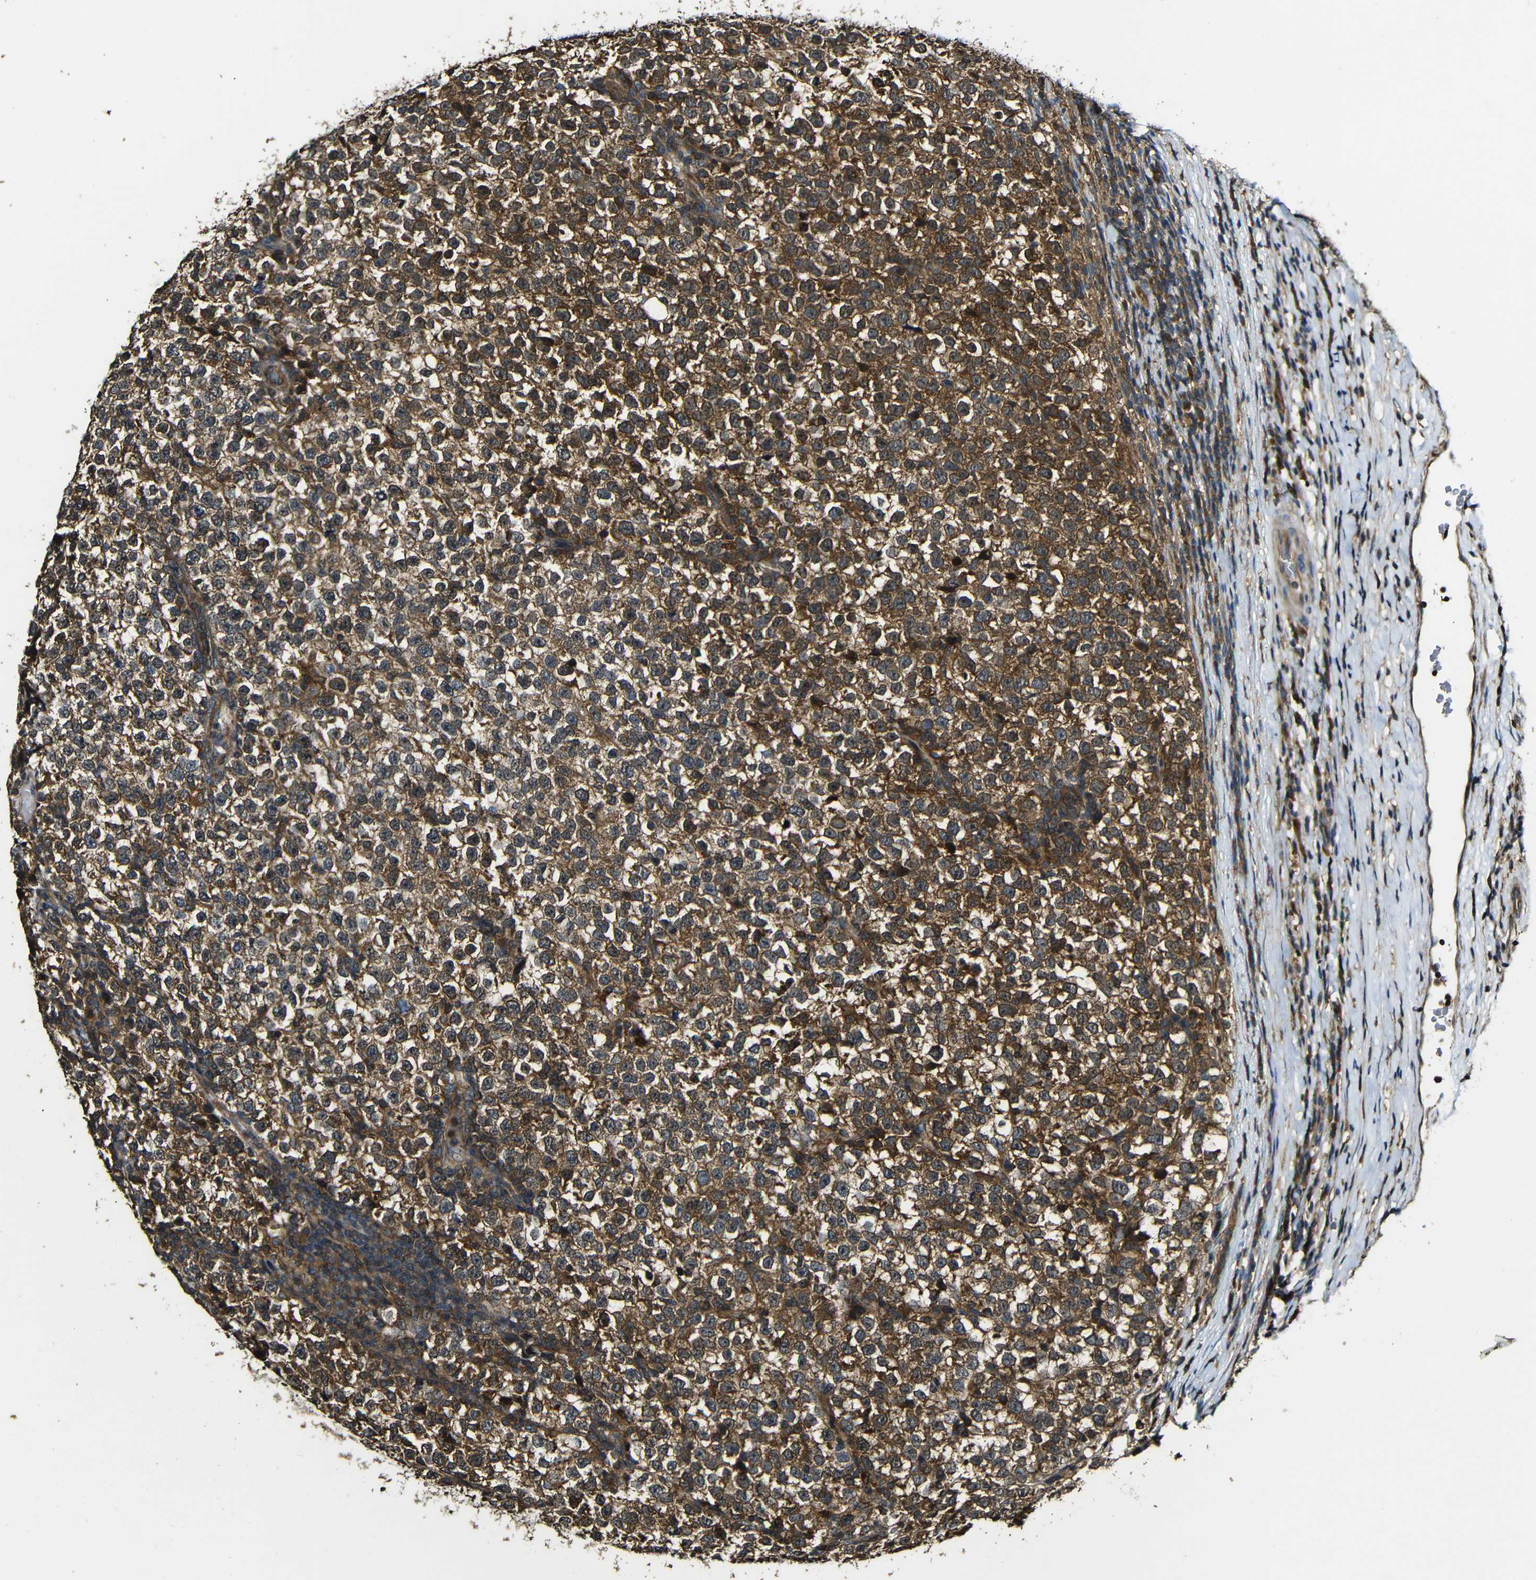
{"staining": {"intensity": "strong", "quantity": ">75%", "location": "cytoplasmic/membranous"}, "tissue": "testis cancer", "cell_type": "Tumor cells", "image_type": "cancer", "snomed": [{"axis": "morphology", "description": "Normal tissue, NOS"}, {"axis": "morphology", "description": "Seminoma, NOS"}, {"axis": "topography", "description": "Testis"}], "caption": "Immunohistochemical staining of seminoma (testis) demonstrates high levels of strong cytoplasmic/membranous staining in about >75% of tumor cells.", "gene": "CASP8", "patient": {"sex": "male", "age": 43}}